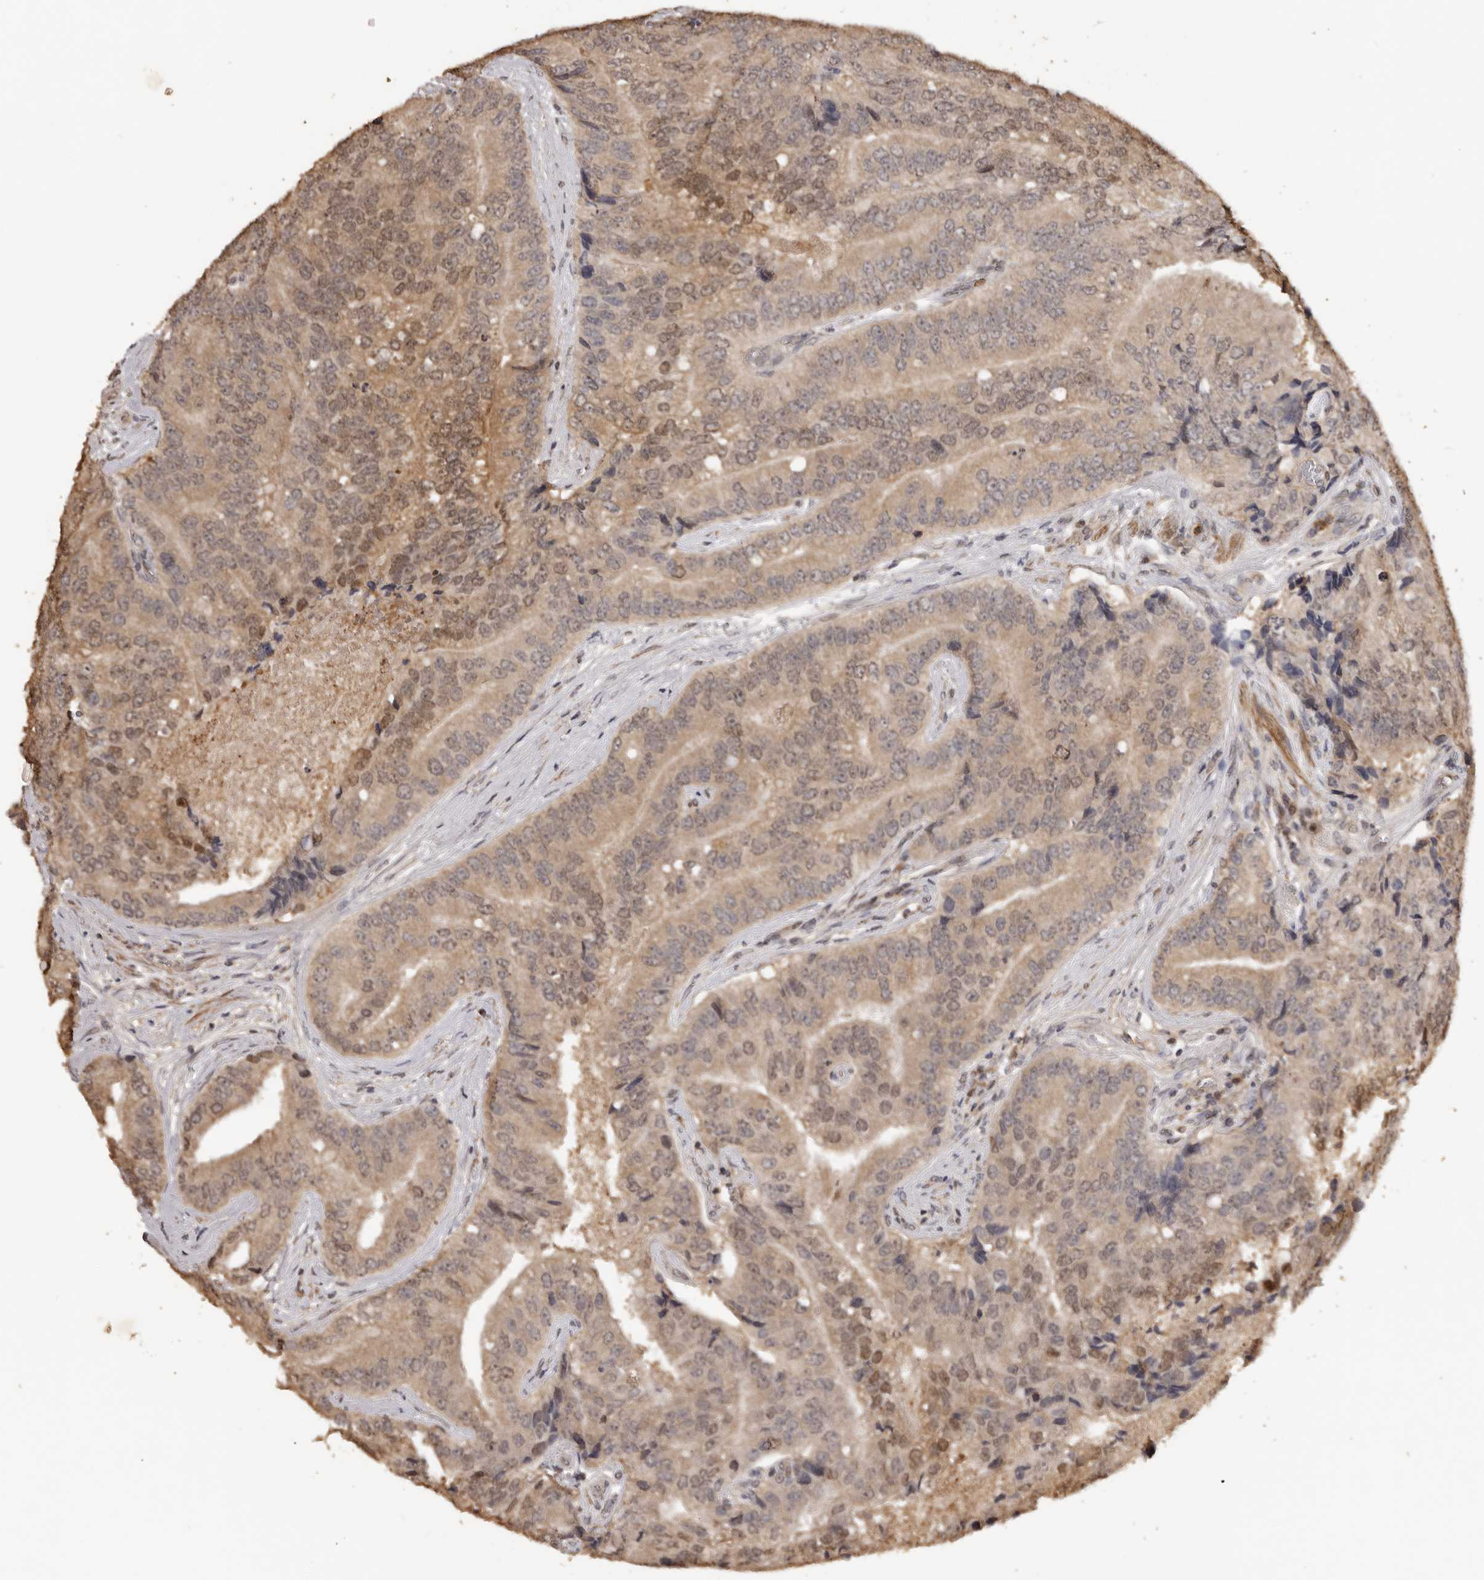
{"staining": {"intensity": "weak", "quantity": ">75%", "location": "cytoplasmic/membranous,nuclear"}, "tissue": "prostate cancer", "cell_type": "Tumor cells", "image_type": "cancer", "snomed": [{"axis": "morphology", "description": "Adenocarcinoma, High grade"}, {"axis": "topography", "description": "Prostate"}], "caption": "Immunohistochemical staining of prostate cancer (high-grade adenocarcinoma) reveals weak cytoplasmic/membranous and nuclear protein expression in approximately >75% of tumor cells. (brown staining indicates protein expression, while blue staining denotes nuclei).", "gene": "KIF2B", "patient": {"sex": "male", "age": 70}}